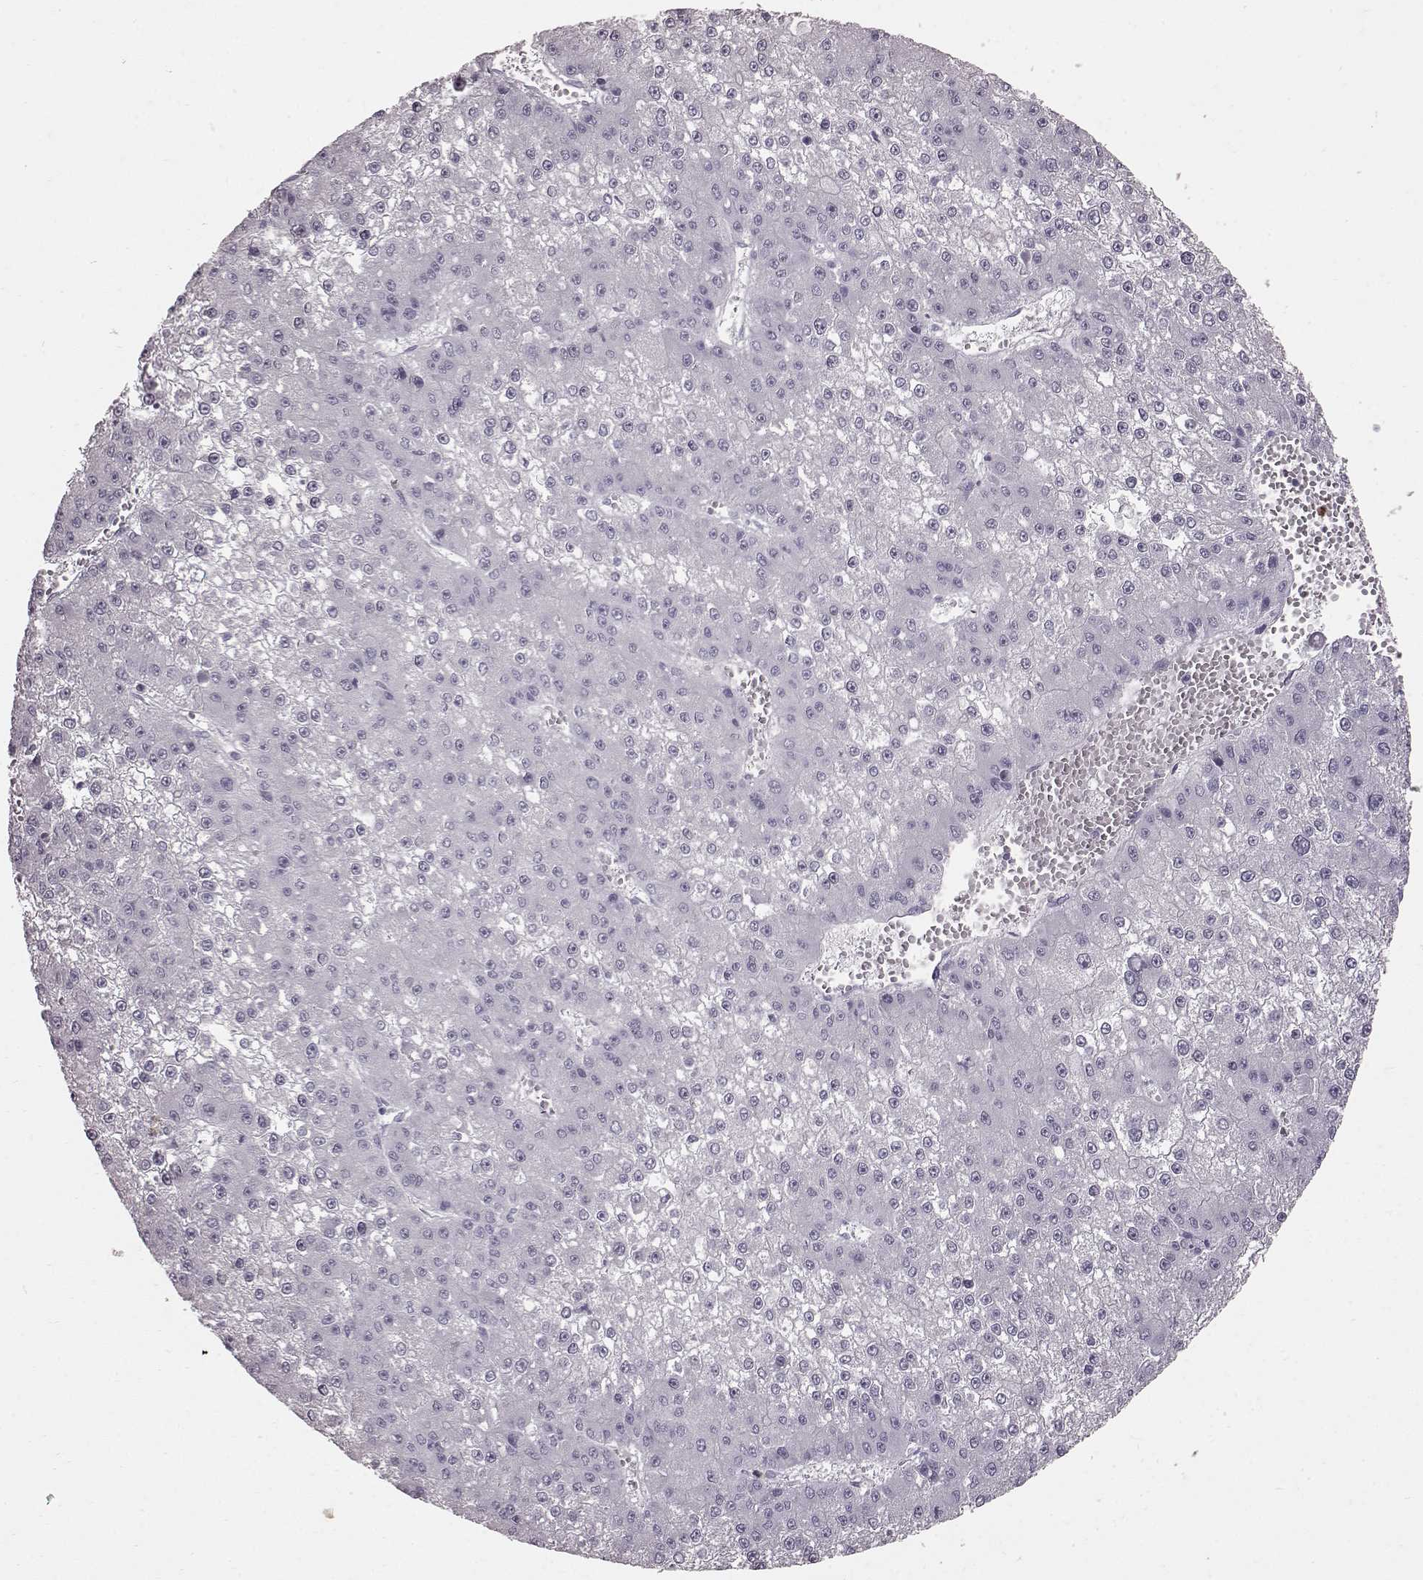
{"staining": {"intensity": "negative", "quantity": "none", "location": "none"}, "tissue": "liver cancer", "cell_type": "Tumor cells", "image_type": "cancer", "snomed": [{"axis": "morphology", "description": "Carcinoma, Hepatocellular, NOS"}, {"axis": "topography", "description": "Liver"}], "caption": "A photomicrograph of liver hepatocellular carcinoma stained for a protein demonstrates no brown staining in tumor cells.", "gene": "FUT4", "patient": {"sex": "female", "age": 73}}